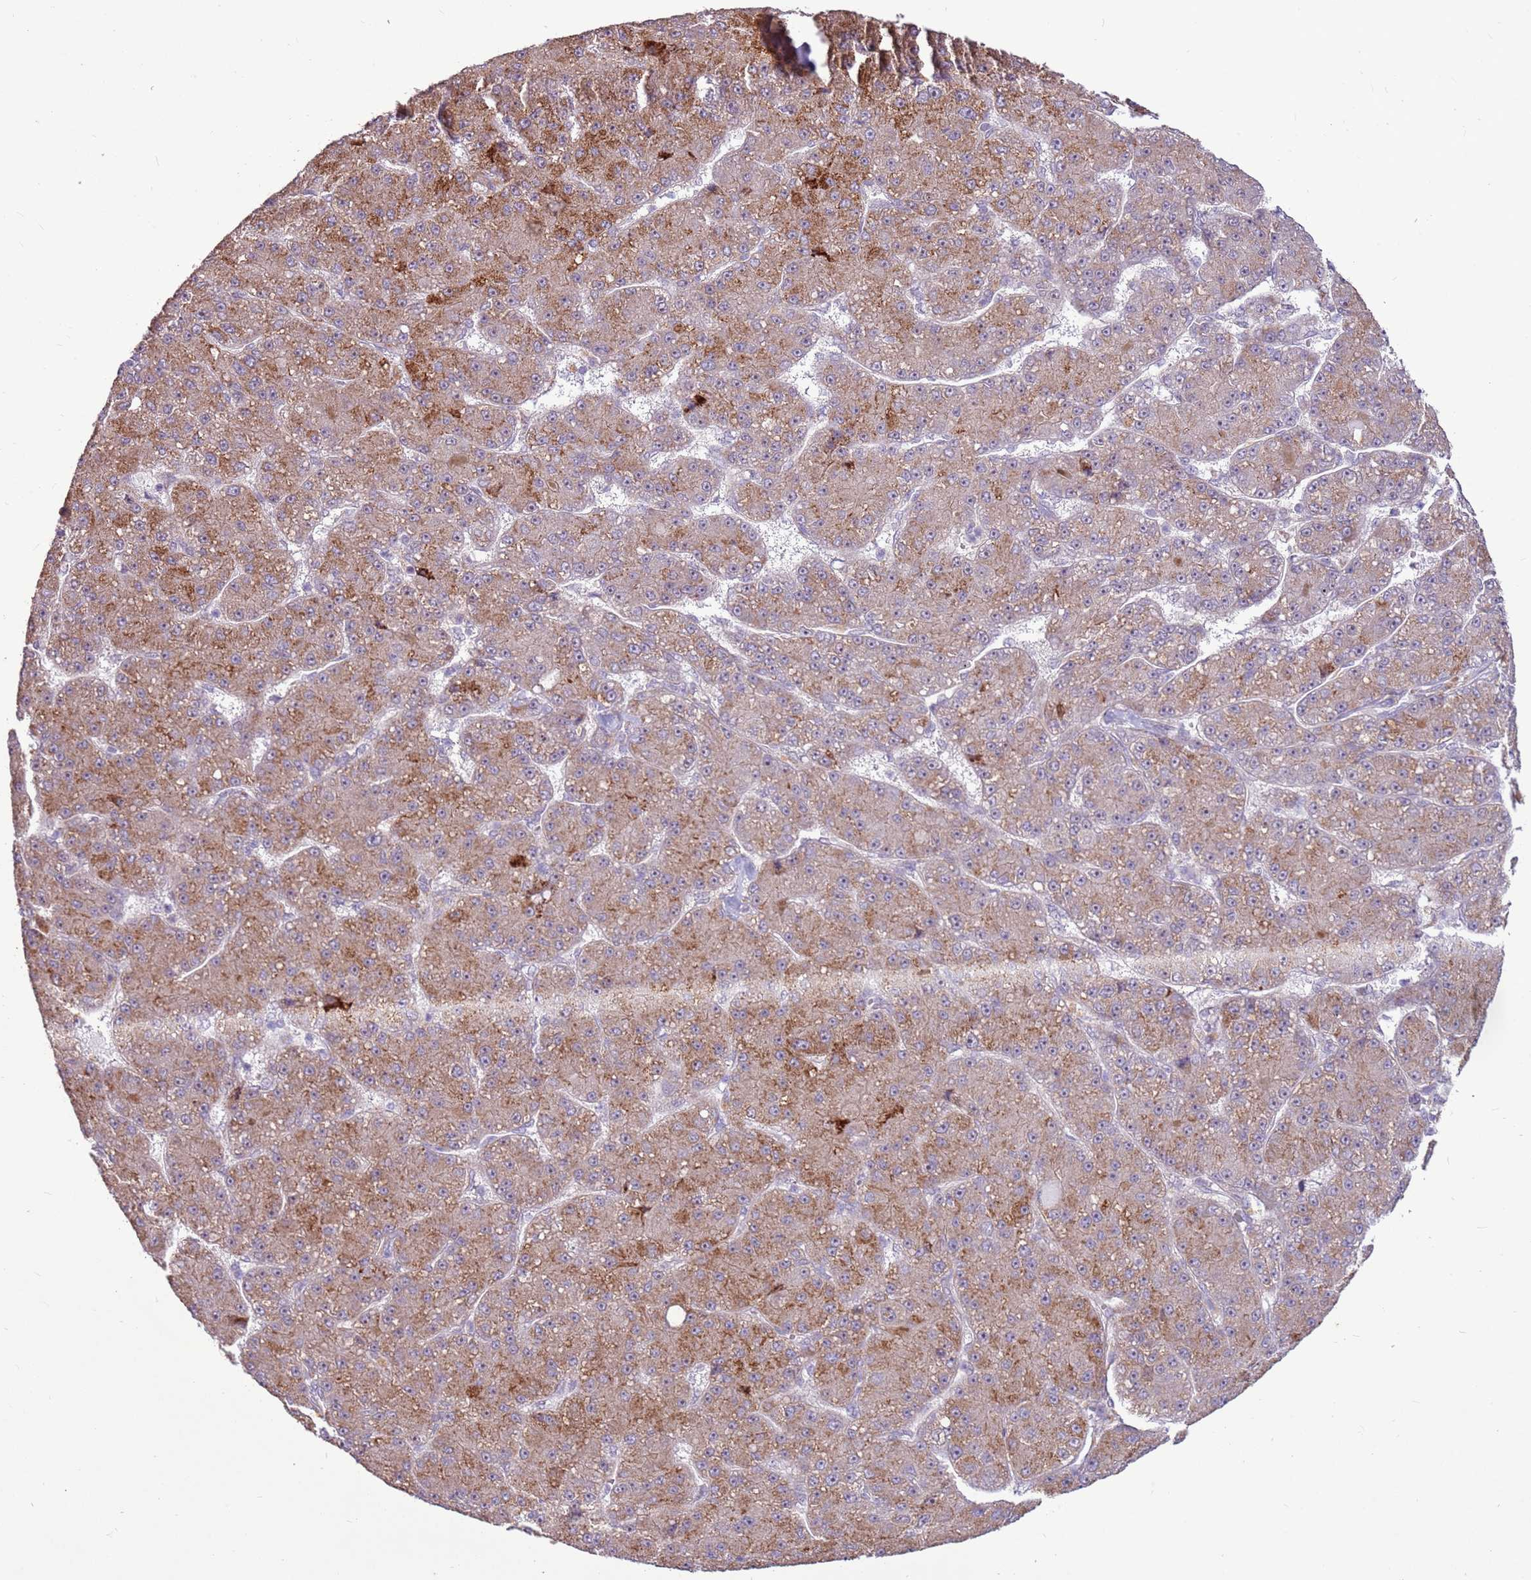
{"staining": {"intensity": "moderate", "quantity": "25%-75%", "location": "cytoplasmic/membranous"}, "tissue": "liver cancer", "cell_type": "Tumor cells", "image_type": "cancer", "snomed": [{"axis": "morphology", "description": "Carcinoma, Hepatocellular, NOS"}, {"axis": "topography", "description": "Liver"}], "caption": "Hepatocellular carcinoma (liver) tissue shows moderate cytoplasmic/membranous staining in about 25%-75% of tumor cells, visualized by immunohistochemistry.", "gene": "LGI4", "patient": {"sex": "male", "age": 67}}